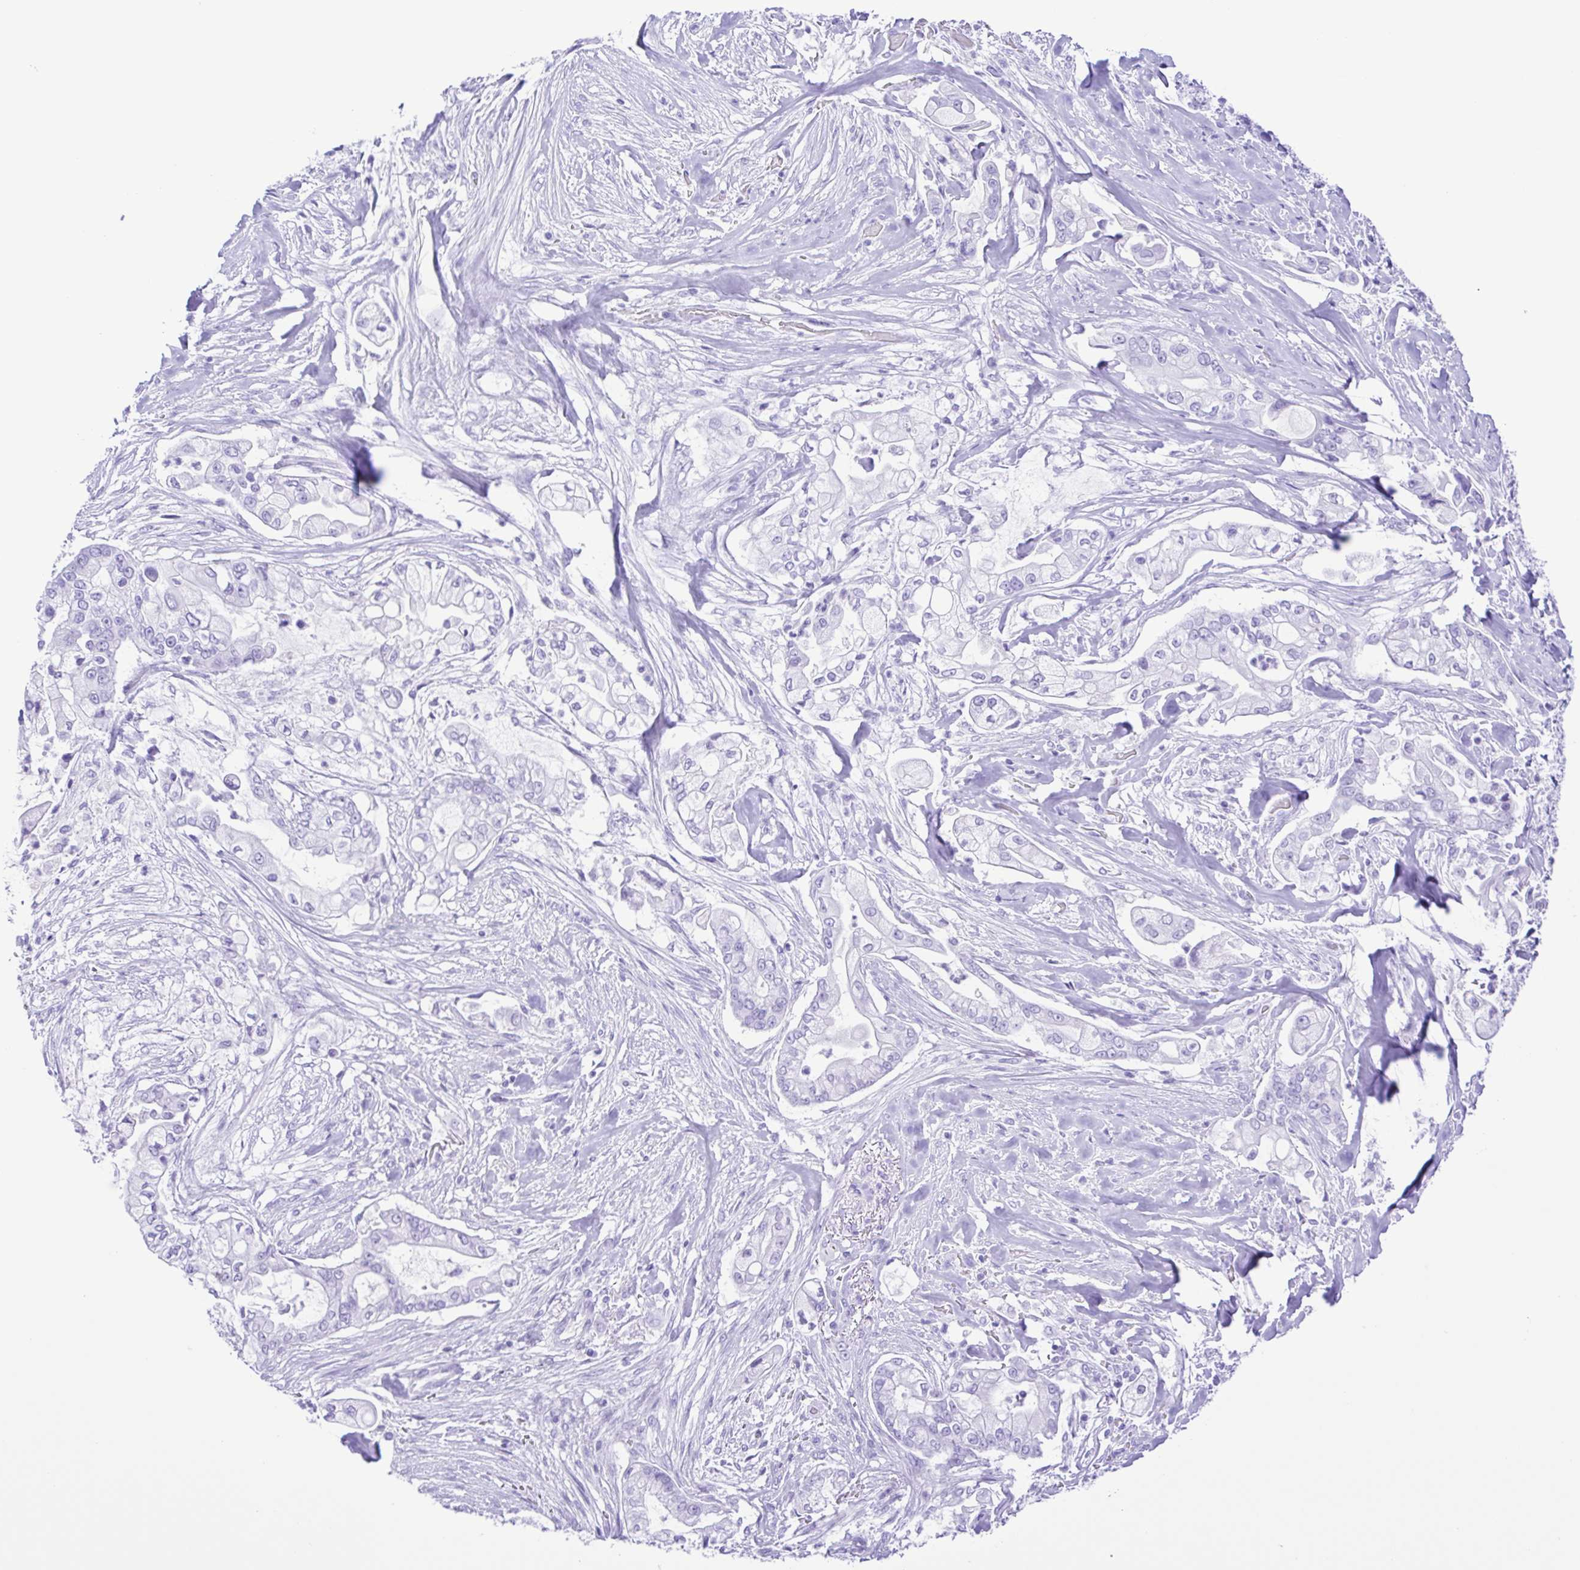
{"staining": {"intensity": "negative", "quantity": "none", "location": "none"}, "tissue": "pancreatic cancer", "cell_type": "Tumor cells", "image_type": "cancer", "snomed": [{"axis": "morphology", "description": "Adenocarcinoma, NOS"}, {"axis": "topography", "description": "Pancreas"}], "caption": "The IHC image has no significant staining in tumor cells of pancreatic cancer (adenocarcinoma) tissue.", "gene": "ERP27", "patient": {"sex": "female", "age": 69}}